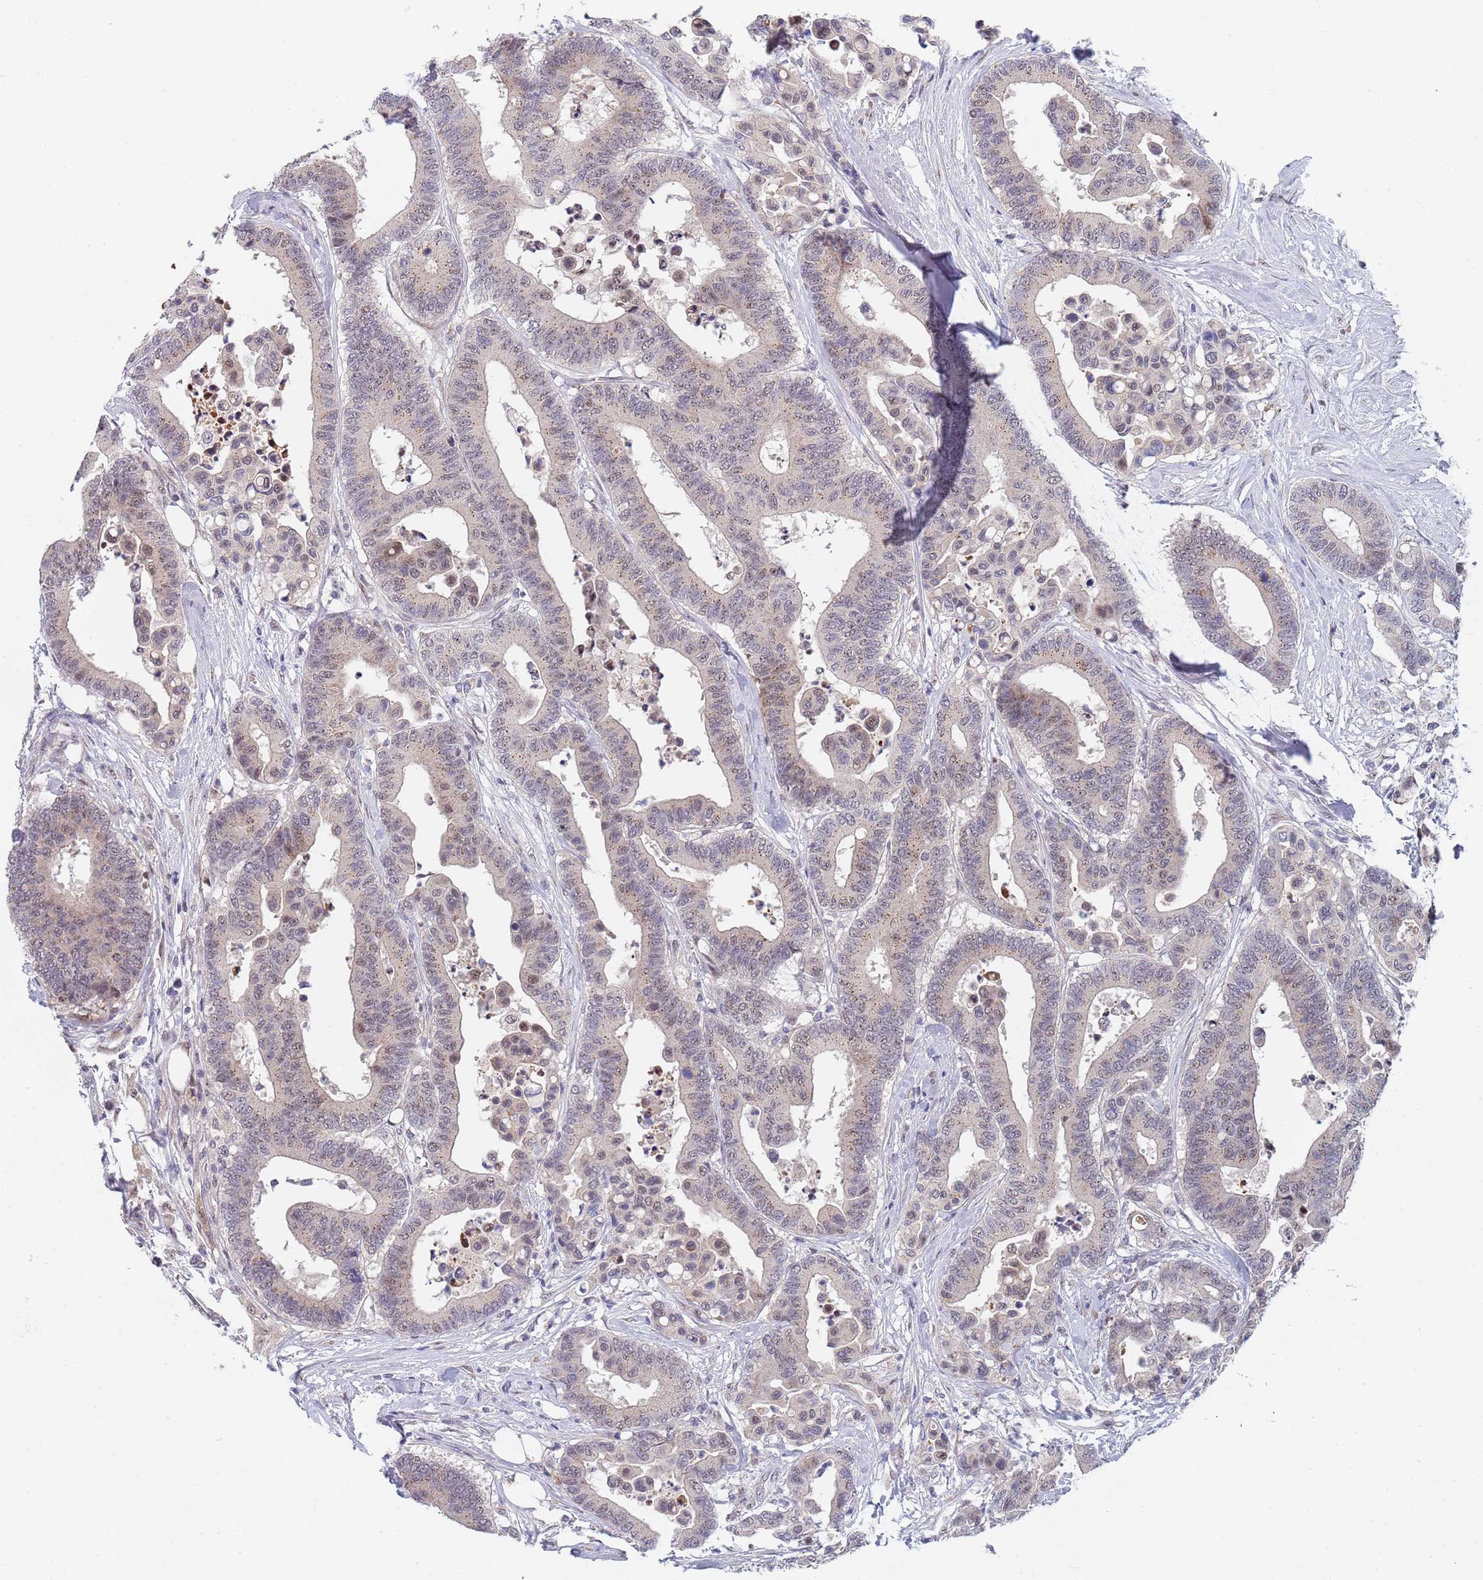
{"staining": {"intensity": "moderate", "quantity": "<25%", "location": "cytoplasmic/membranous,nuclear"}, "tissue": "colorectal cancer", "cell_type": "Tumor cells", "image_type": "cancer", "snomed": [{"axis": "morphology", "description": "Adenocarcinoma, NOS"}, {"axis": "topography", "description": "Colon"}], "caption": "Immunohistochemical staining of colorectal cancer displays low levels of moderate cytoplasmic/membranous and nuclear protein positivity in approximately <25% of tumor cells. The staining was performed using DAB, with brown indicating positive protein expression. Nuclei are stained blue with hematoxylin.", "gene": "PLCL2", "patient": {"sex": "male", "age": 82}}